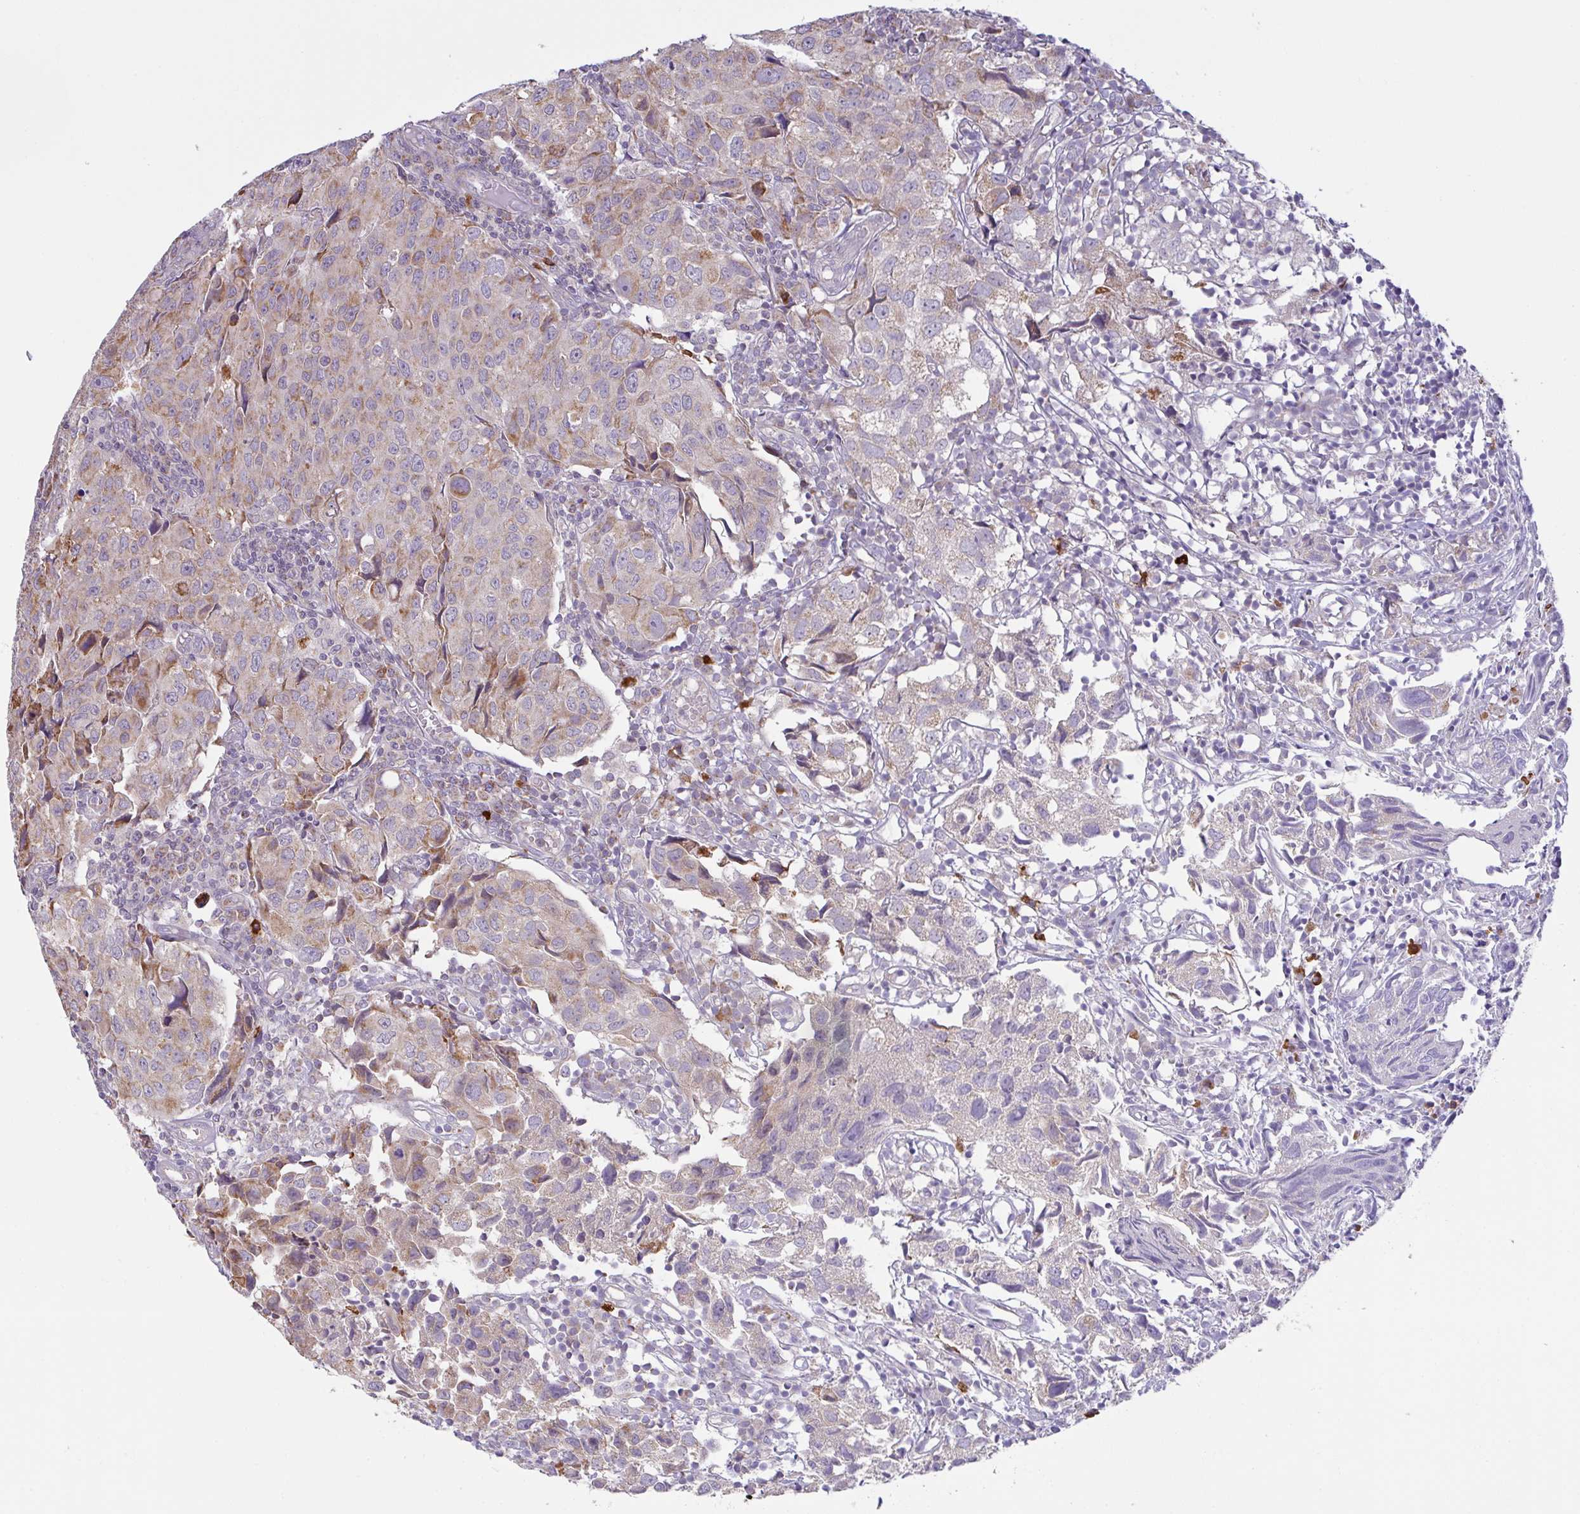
{"staining": {"intensity": "moderate", "quantity": "<25%", "location": "cytoplasmic/membranous"}, "tissue": "urothelial cancer", "cell_type": "Tumor cells", "image_type": "cancer", "snomed": [{"axis": "morphology", "description": "Urothelial carcinoma, High grade"}, {"axis": "topography", "description": "Urinary bladder"}], "caption": "Moderate cytoplasmic/membranous expression is present in approximately <25% of tumor cells in urothelial cancer.", "gene": "CHDH", "patient": {"sex": "female", "age": 75}}